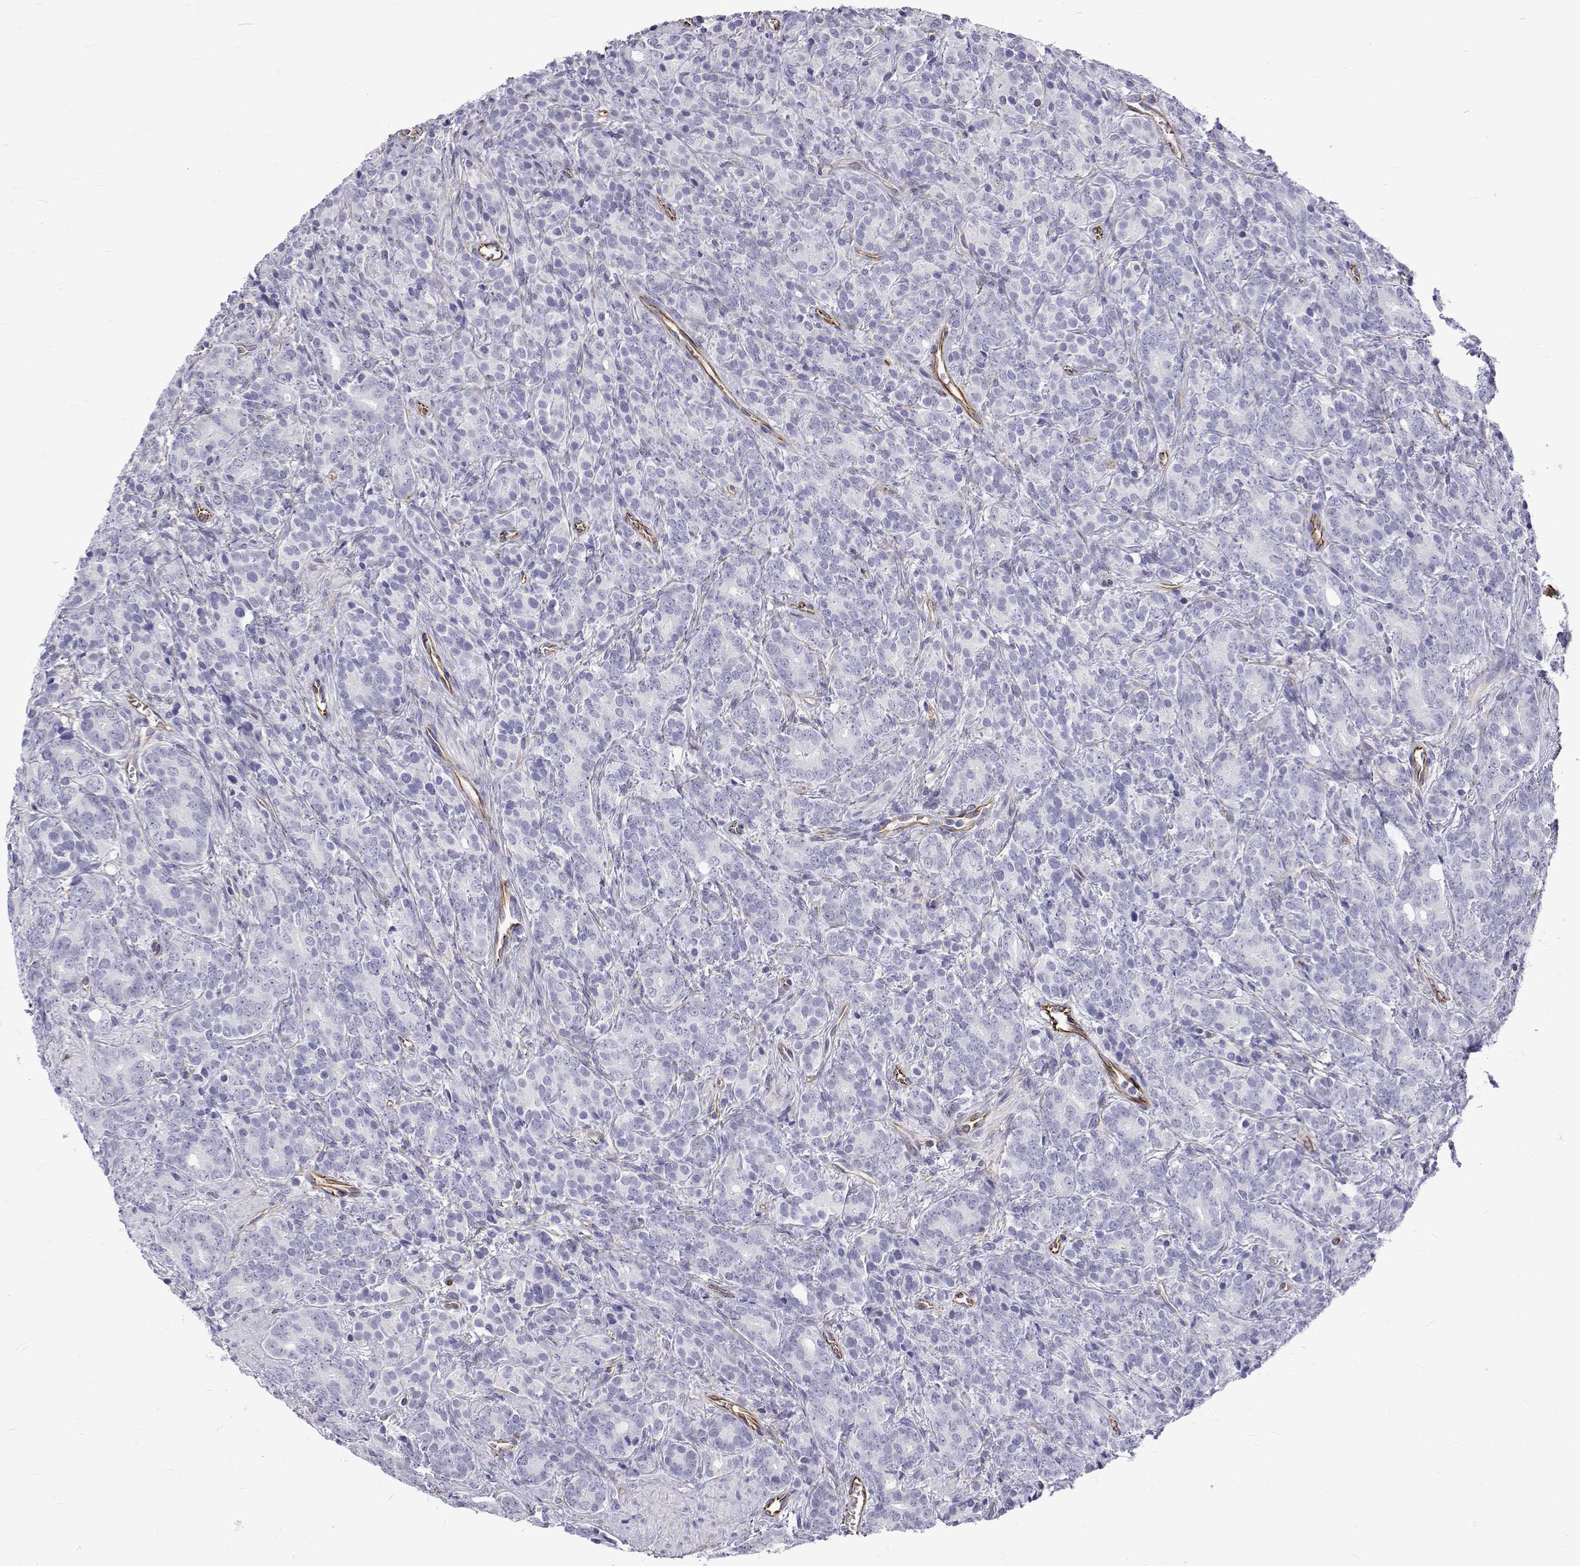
{"staining": {"intensity": "negative", "quantity": "none", "location": "none"}, "tissue": "prostate cancer", "cell_type": "Tumor cells", "image_type": "cancer", "snomed": [{"axis": "morphology", "description": "Adenocarcinoma, High grade"}, {"axis": "topography", "description": "Prostate"}], "caption": "This image is of prostate cancer (adenocarcinoma (high-grade)) stained with IHC to label a protein in brown with the nuclei are counter-stained blue. There is no positivity in tumor cells.", "gene": "OPRPN", "patient": {"sex": "male", "age": 84}}